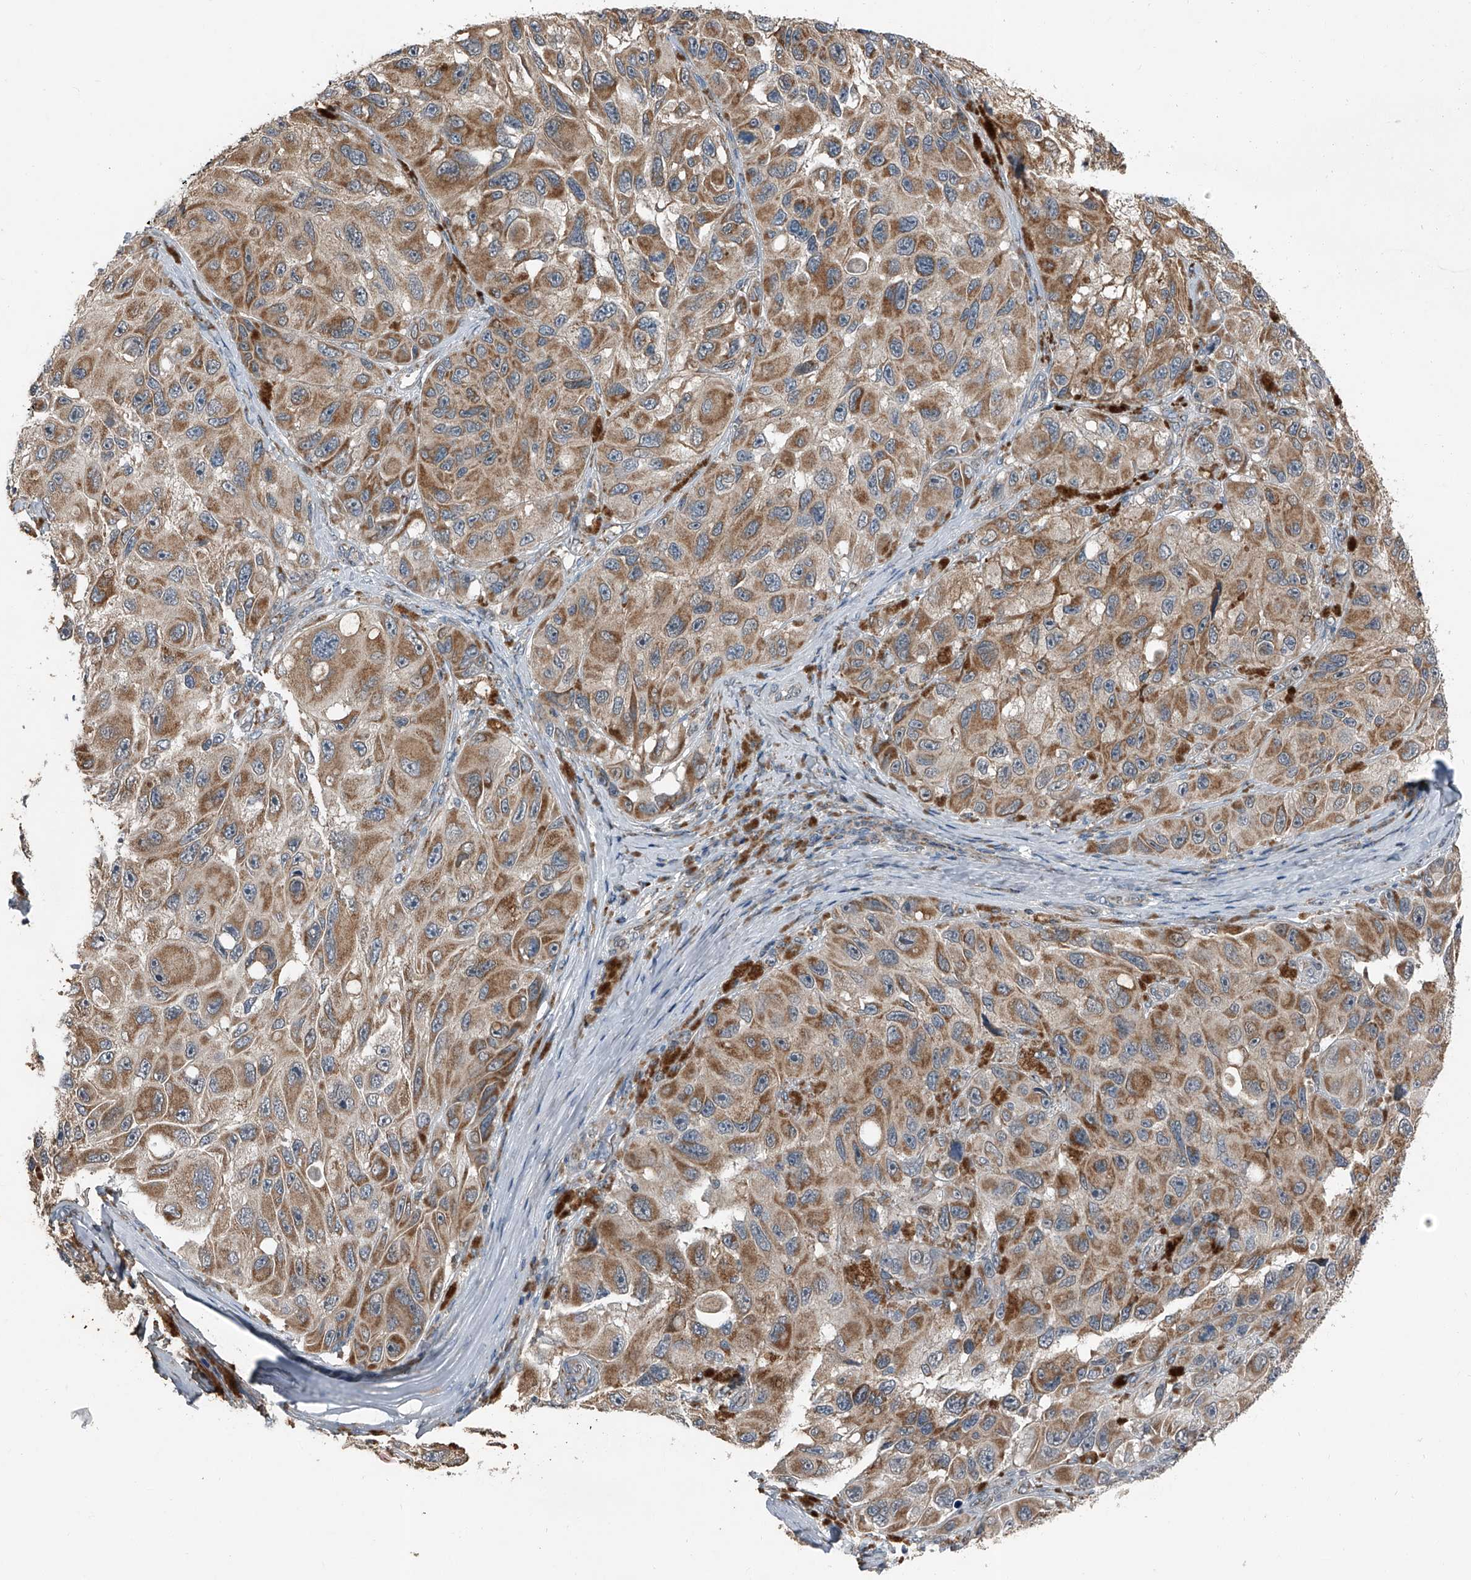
{"staining": {"intensity": "moderate", "quantity": ">75%", "location": "cytoplasmic/membranous"}, "tissue": "melanoma", "cell_type": "Tumor cells", "image_type": "cancer", "snomed": [{"axis": "morphology", "description": "Malignant melanoma, NOS"}, {"axis": "topography", "description": "Skin"}], "caption": "A high-resolution photomicrograph shows immunohistochemistry (IHC) staining of melanoma, which displays moderate cytoplasmic/membranous expression in about >75% of tumor cells.", "gene": "CHRNA7", "patient": {"sex": "female", "age": 73}}